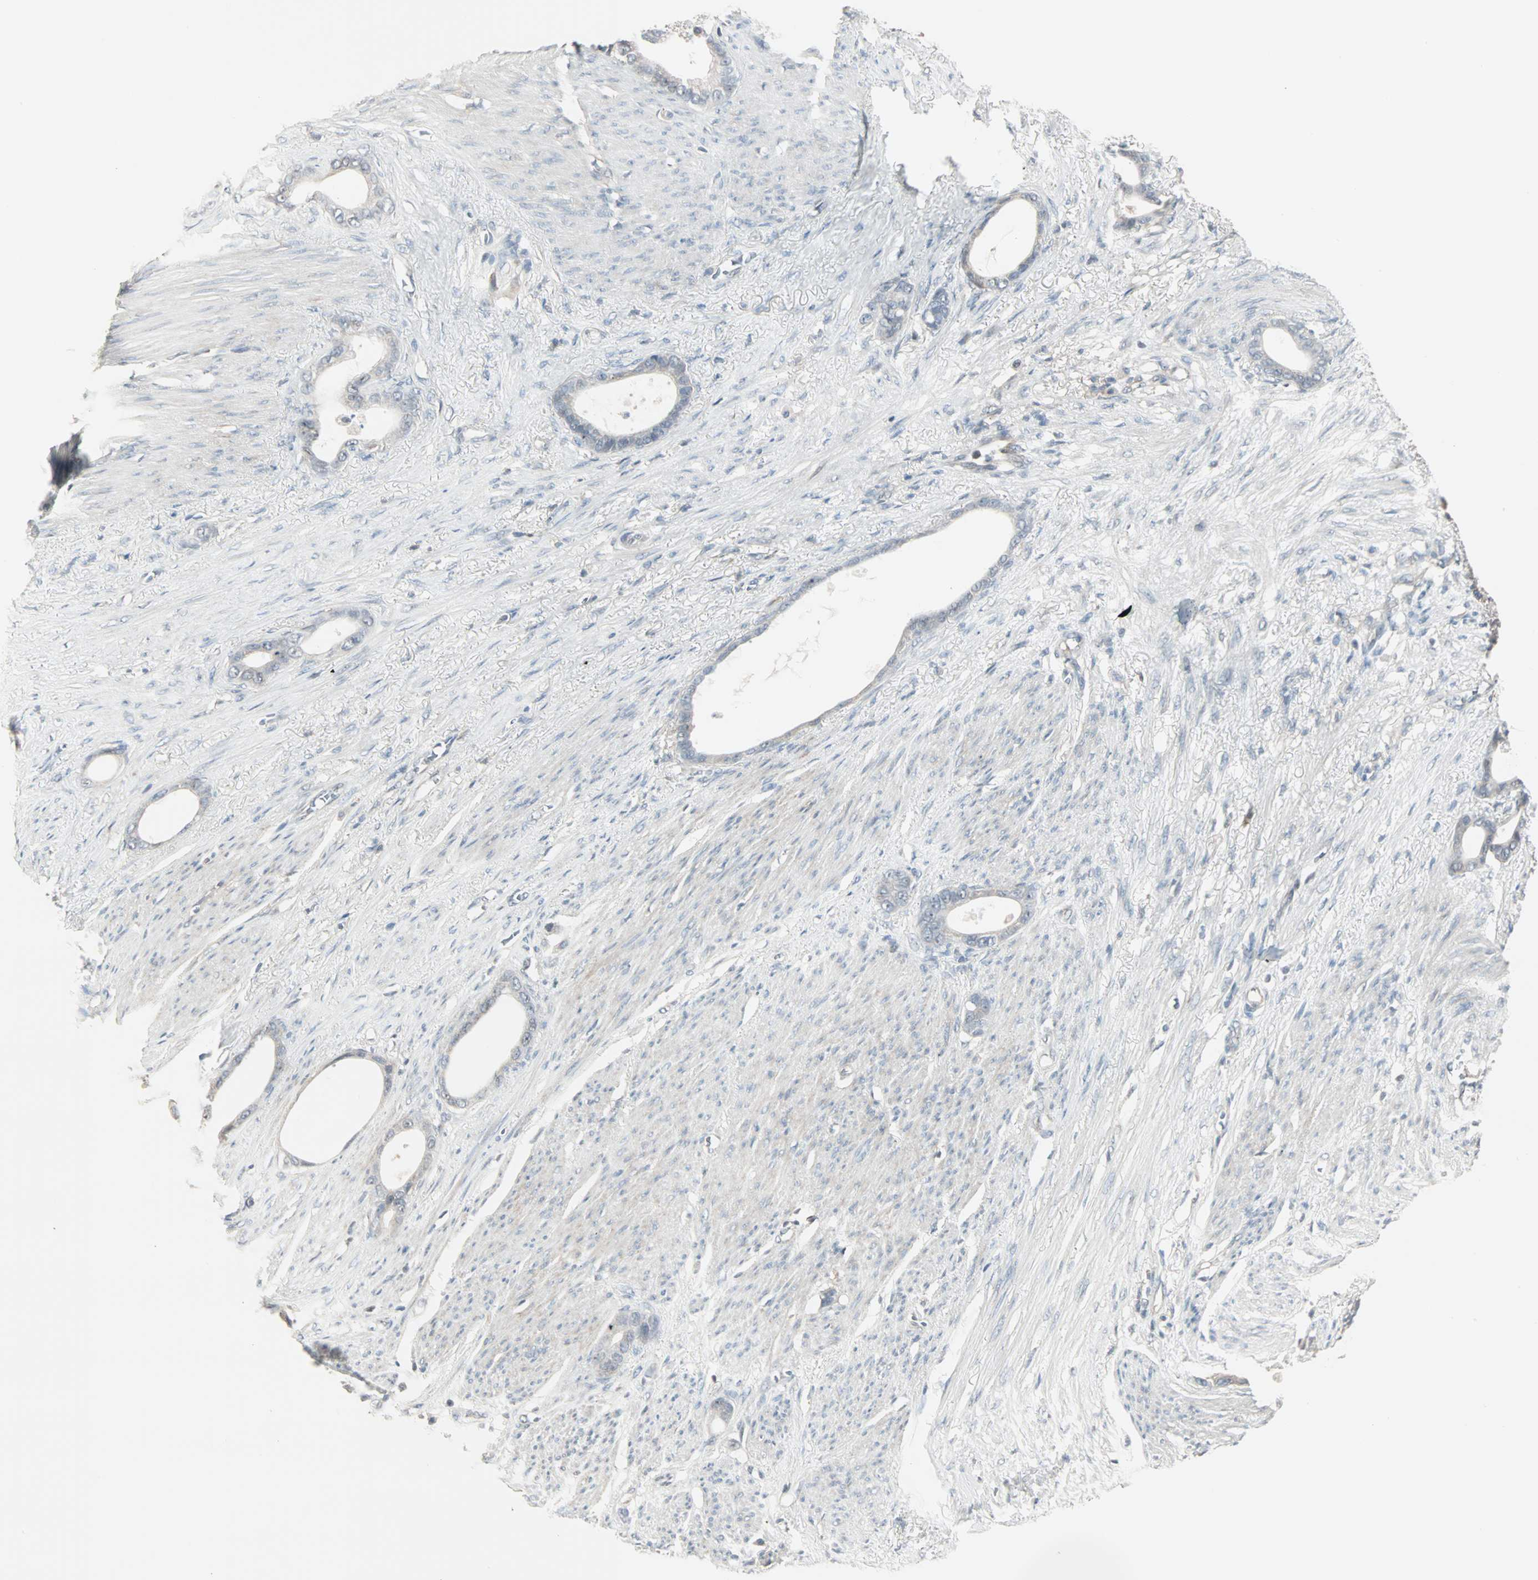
{"staining": {"intensity": "weak", "quantity": "<25%", "location": "cytoplasmic/membranous"}, "tissue": "stomach cancer", "cell_type": "Tumor cells", "image_type": "cancer", "snomed": [{"axis": "morphology", "description": "Adenocarcinoma, NOS"}, {"axis": "topography", "description": "Stomach"}], "caption": "There is no significant positivity in tumor cells of stomach cancer (adenocarcinoma). Nuclei are stained in blue.", "gene": "KDM4A", "patient": {"sex": "female", "age": 75}}